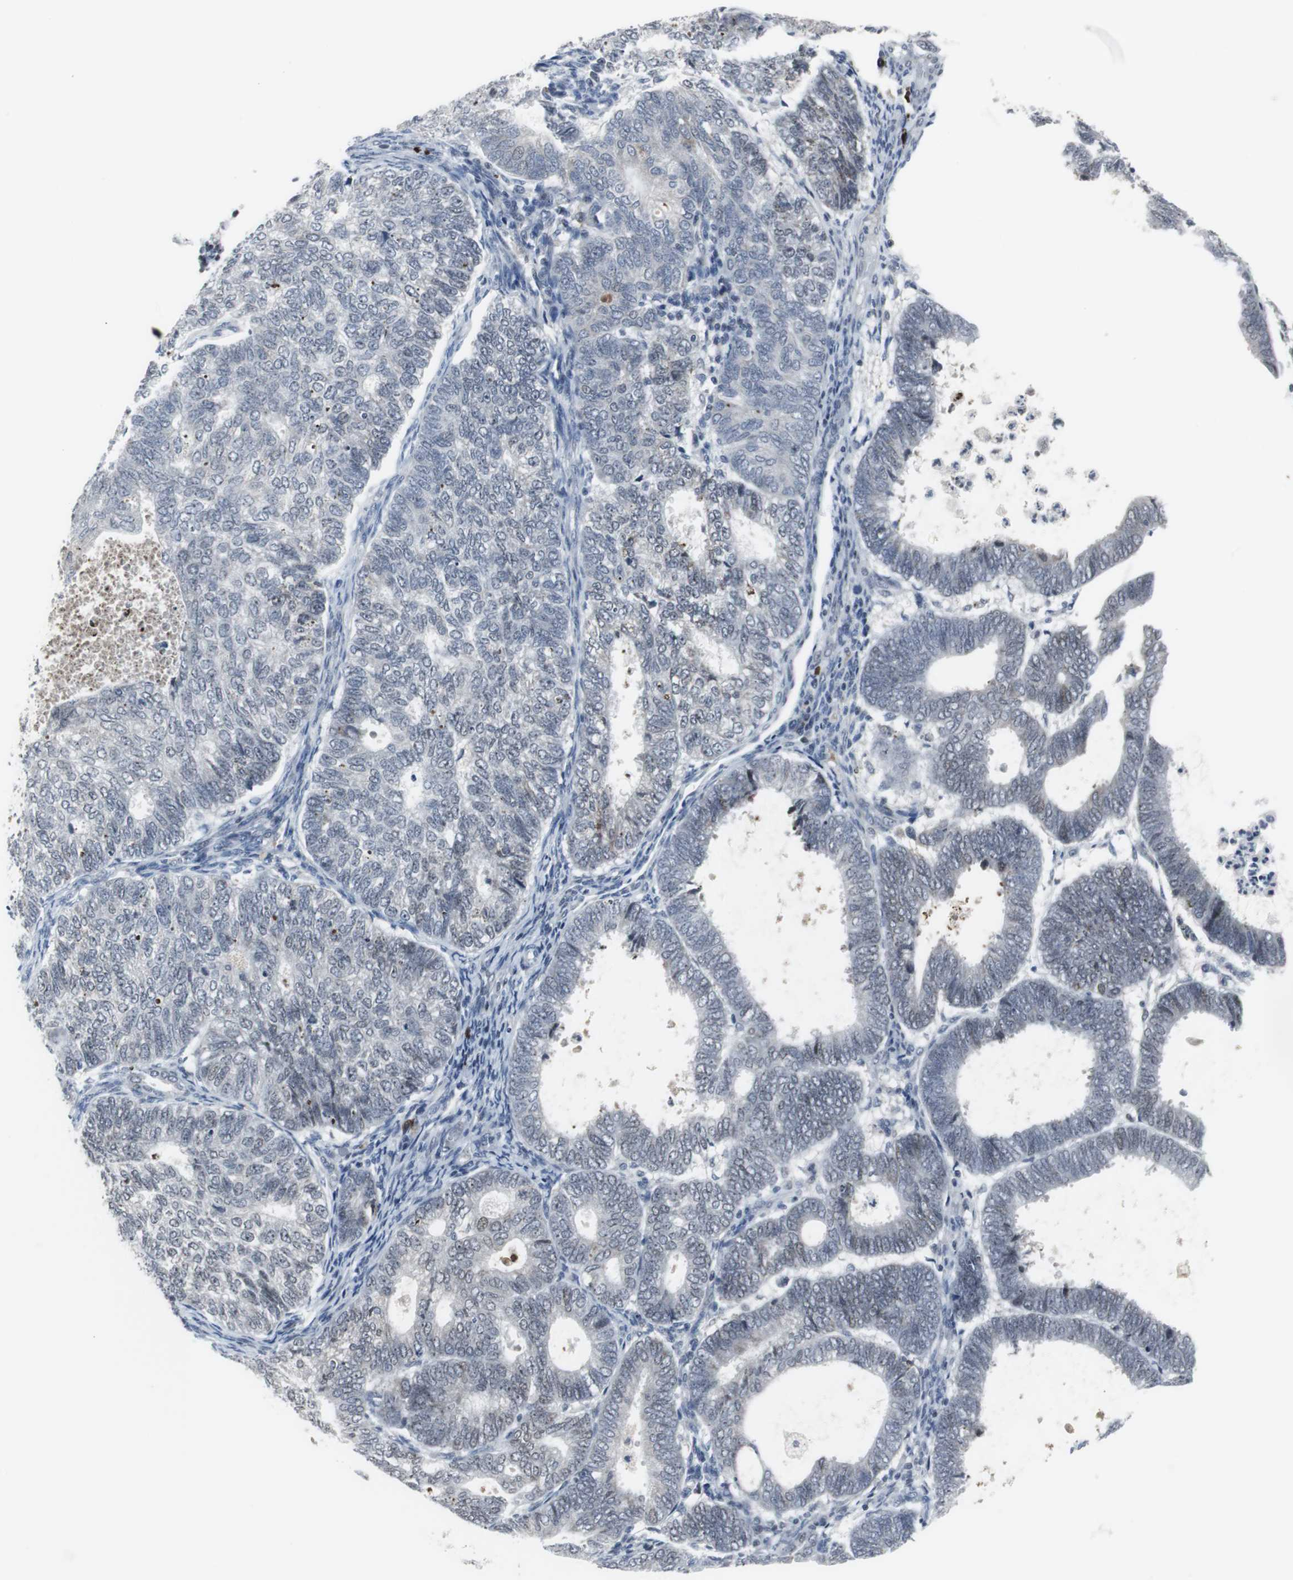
{"staining": {"intensity": "weak", "quantity": "<25%", "location": "nuclear"}, "tissue": "endometrial cancer", "cell_type": "Tumor cells", "image_type": "cancer", "snomed": [{"axis": "morphology", "description": "Adenocarcinoma, NOS"}, {"axis": "topography", "description": "Uterus"}], "caption": "Histopathology image shows no significant protein expression in tumor cells of endometrial adenocarcinoma.", "gene": "DOK1", "patient": {"sex": "female", "age": 60}}